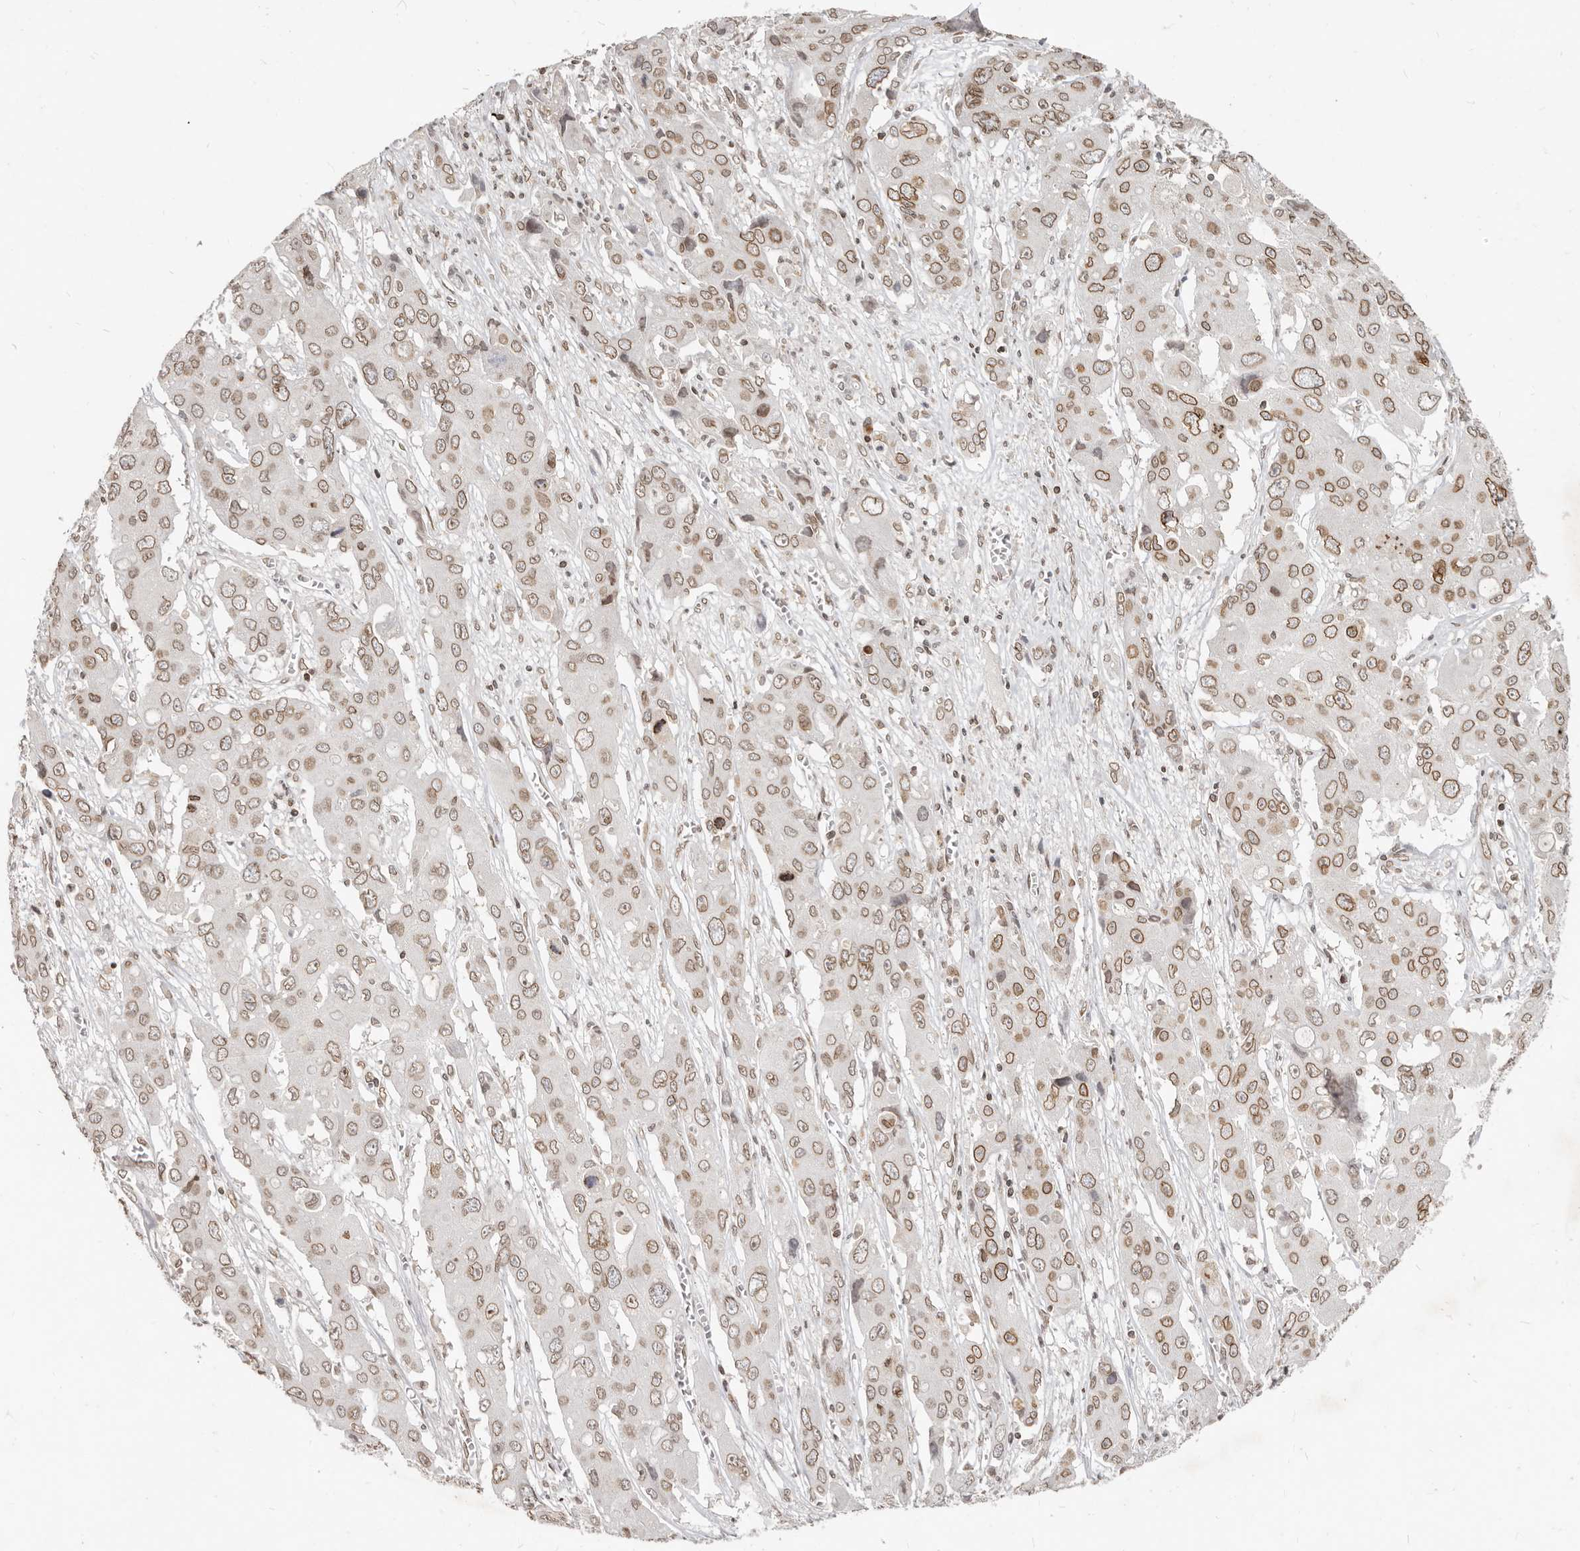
{"staining": {"intensity": "moderate", "quantity": ">75%", "location": "cytoplasmic/membranous,nuclear"}, "tissue": "liver cancer", "cell_type": "Tumor cells", "image_type": "cancer", "snomed": [{"axis": "morphology", "description": "Cholangiocarcinoma"}, {"axis": "topography", "description": "Liver"}], "caption": "Liver cholangiocarcinoma stained with immunohistochemistry (IHC) exhibits moderate cytoplasmic/membranous and nuclear expression in about >75% of tumor cells.", "gene": "NUP153", "patient": {"sex": "male", "age": 67}}